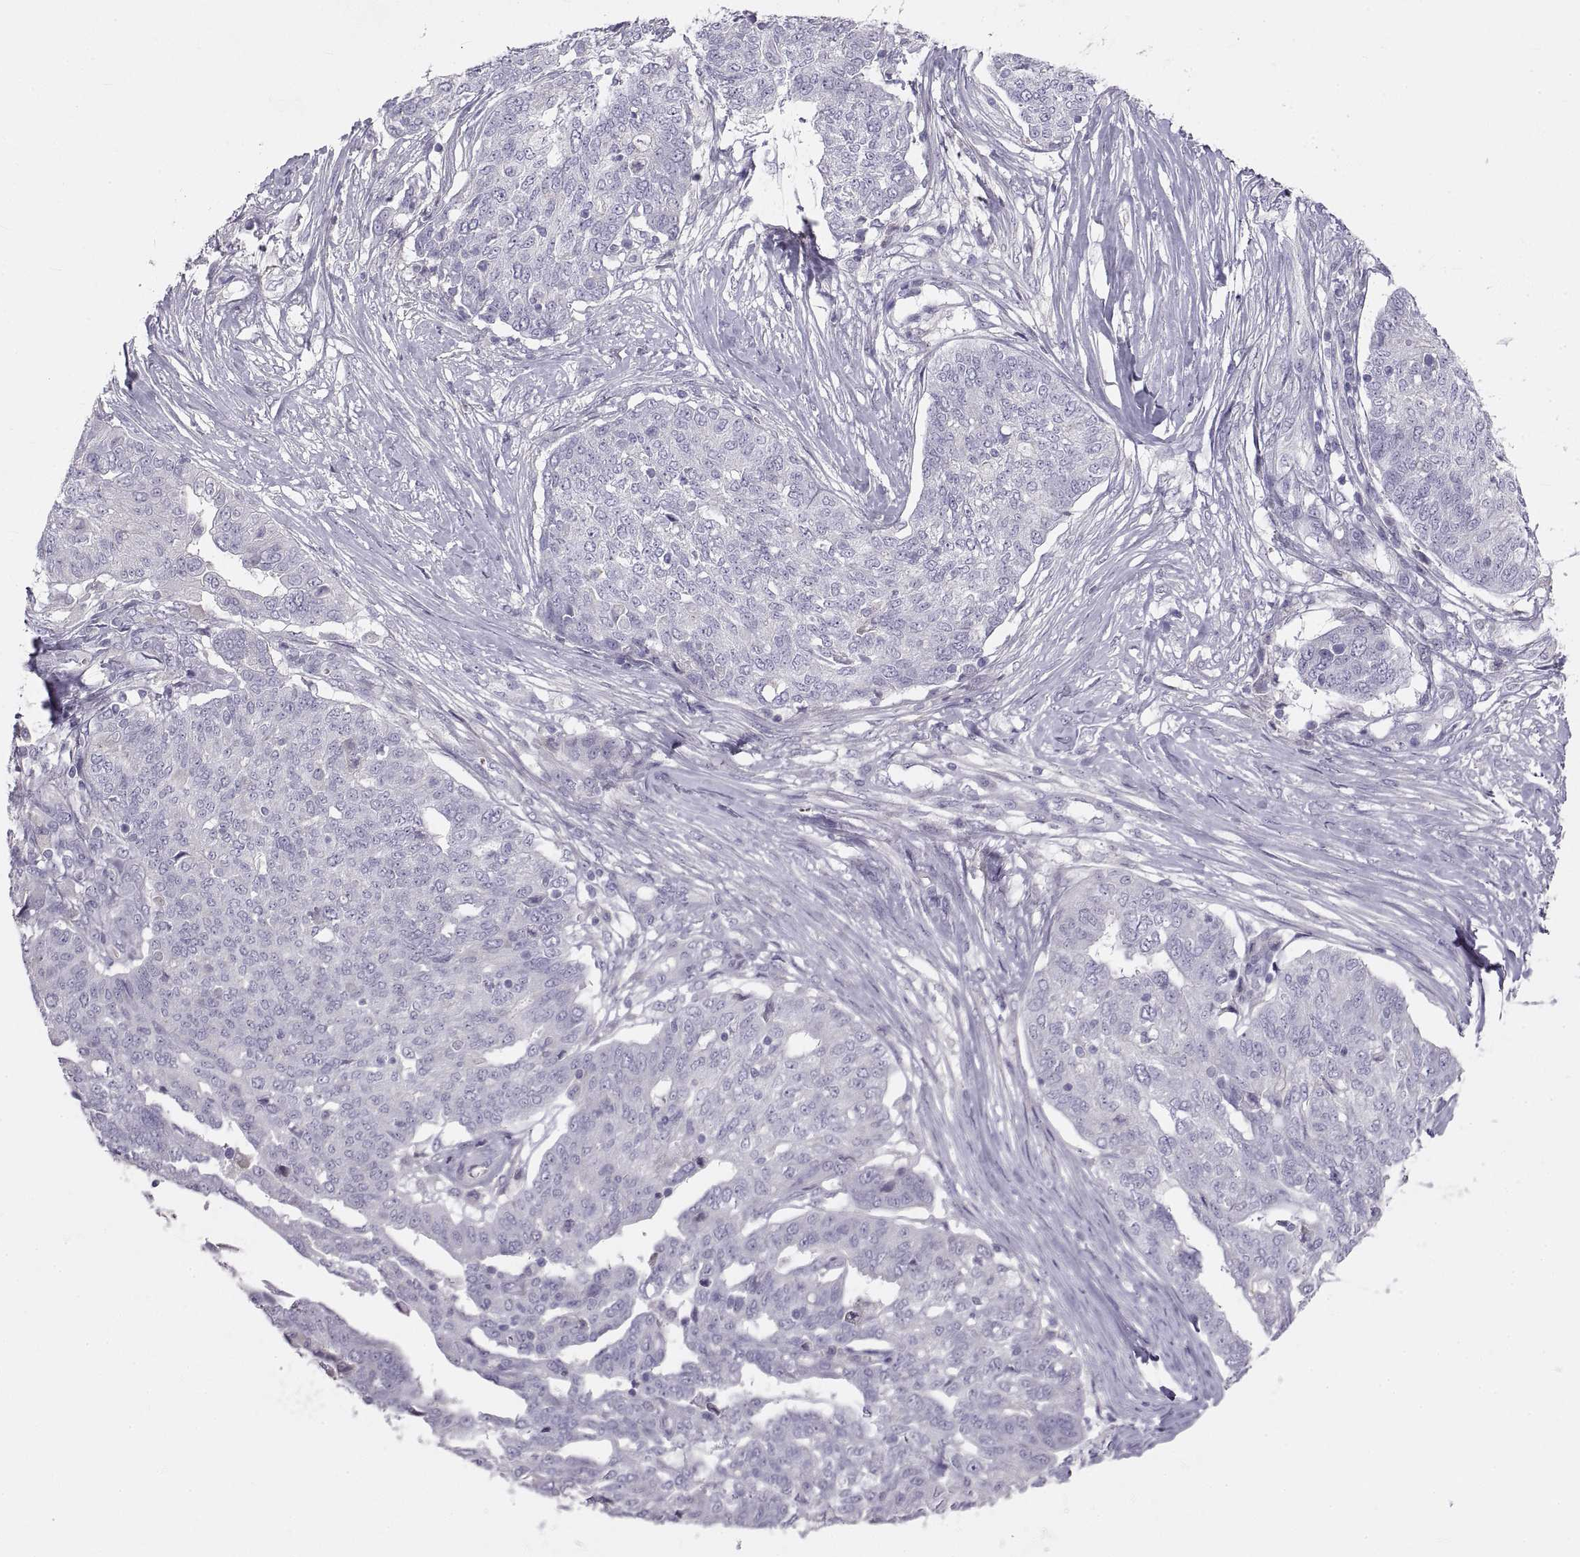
{"staining": {"intensity": "negative", "quantity": "none", "location": "none"}, "tissue": "ovarian cancer", "cell_type": "Tumor cells", "image_type": "cancer", "snomed": [{"axis": "morphology", "description": "Cystadenocarcinoma, serous, NOS"}, {"axis": "topography", "description": "Ovary"}], "caption": "Immunohistochemistry (IHC) micrograph of serous cystadenocarcinoma (ovarian) stained for a protein (brown), which demonstrates no positivity in tumor cells.", "gene": "CRYBB3", "patient": {"sex": "female", "age": 67}}